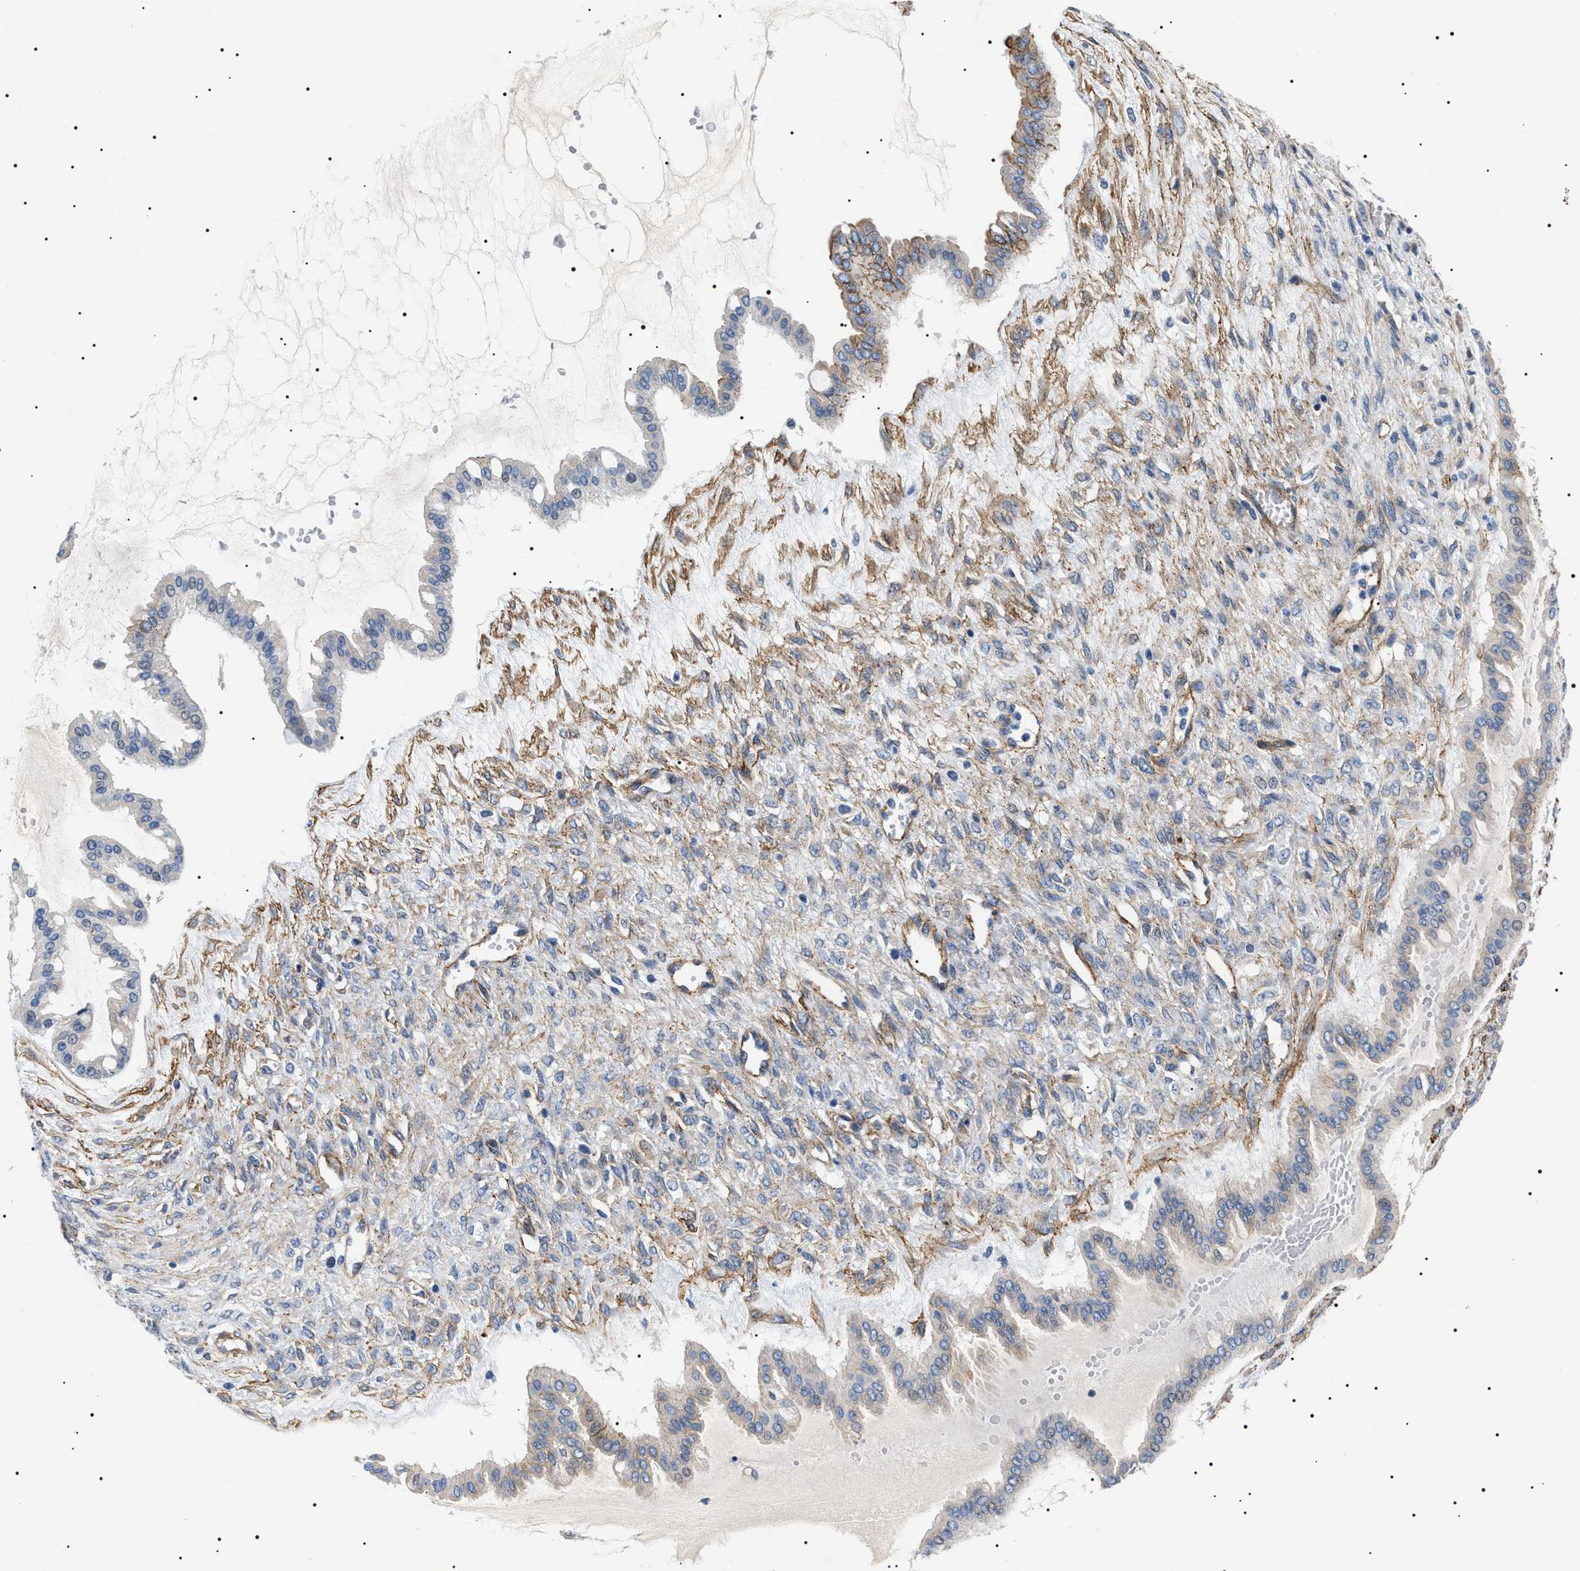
{"staining": {"intensity": "moderate", "quantity": "<25%", "location": "cytoplasmic/membranous"}, "tissue": "ovarian cancer", "cell_type": "Tumor cells", "image_type": "cancer", "snomed": [{"axis": "morphology", "description": "Cystadenocarcinoma, mucinous, NOS"}, {"axis": "topography", "description": "Ovary"}], "caption": "Protein expression analysis of ovarian cancer exhibits moderate cytoplasmic/membranous positivity in about <25% of tumor cells.", "gene": "TMEM222", "patient": {"sex": "female", "age": 73}}